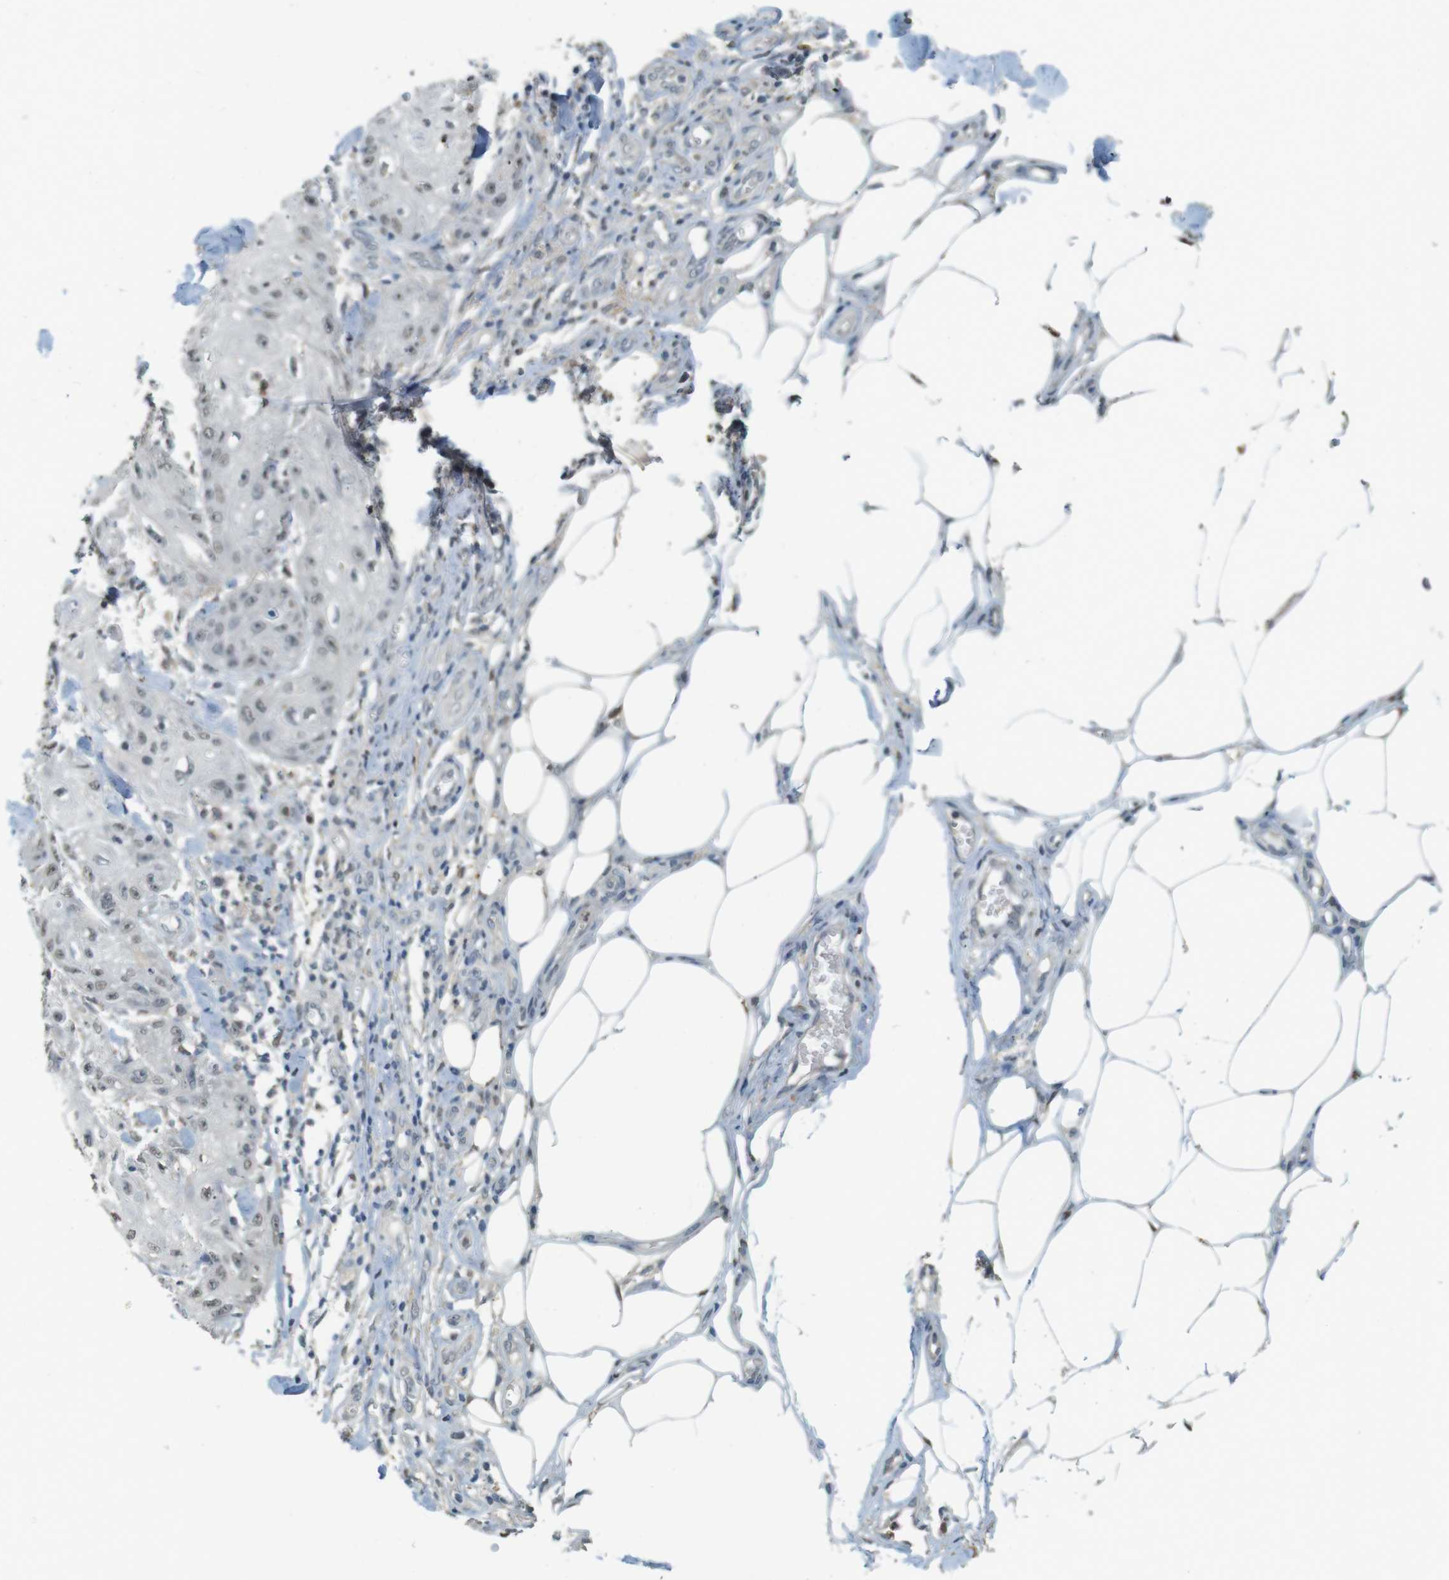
{"staining": {"intensity": "negative", "quantity": "none", "location": "none"}, "tissue": "skin cancer", "cell_type": "Tumor cells", "image_type": "cancer", "snomed": [{"axis": "morphology", "description": "Squamous cell carcinoma, NOS"}, {"axis": "topography", "description": "Skin"}], "caption": "Micrograph shows no protein positivity in tumor cells of skin cancer (squamous cell carcinoma) tissue.", "gene": "CDK14", "patient": {"sex": "male", "age": 74}}